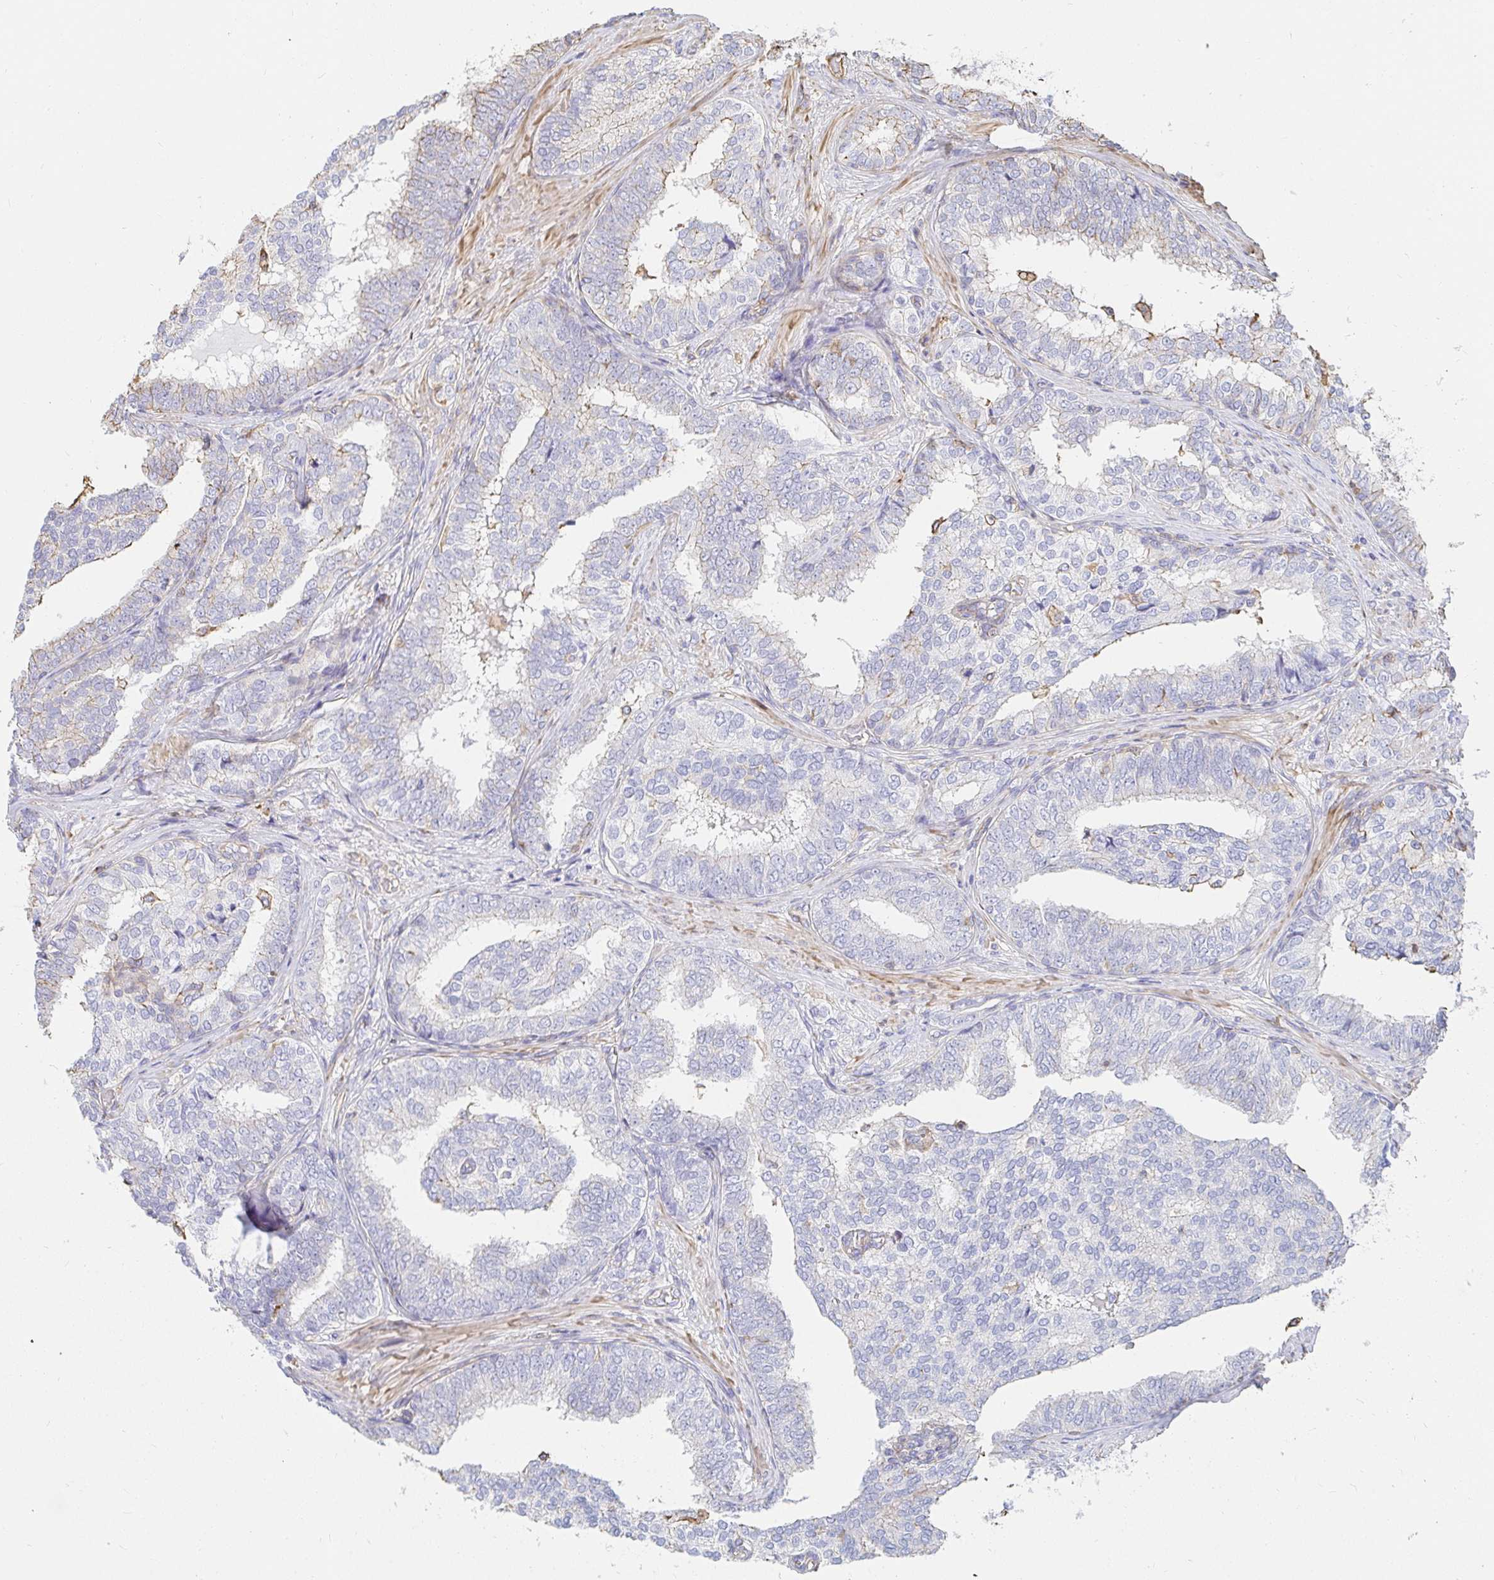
{"staining": {"intensity": "negative", "quantity": "none", "location": "none"}, "tissue": "prostate cancer", "cell_type": "Tumor cells", "image_type": "cancer", "snomed": [{"axis": "morphology", "description": "Adenocarcinoma, High grade"}, {"axis": "topography", "description": "Prostate"}], "caption": "Immunohistochemistry histopathology image of neoplastic tissue: prostate cancer (high-grade adenocarcinoma) stained with DAB displays no significant protein expression in tumor cells. (DAB immunohistochemistry visualized using brightfield microscopy, high magnification).", "gene": "PTPN14", "patient": {"sex": "male", "age": 72}}